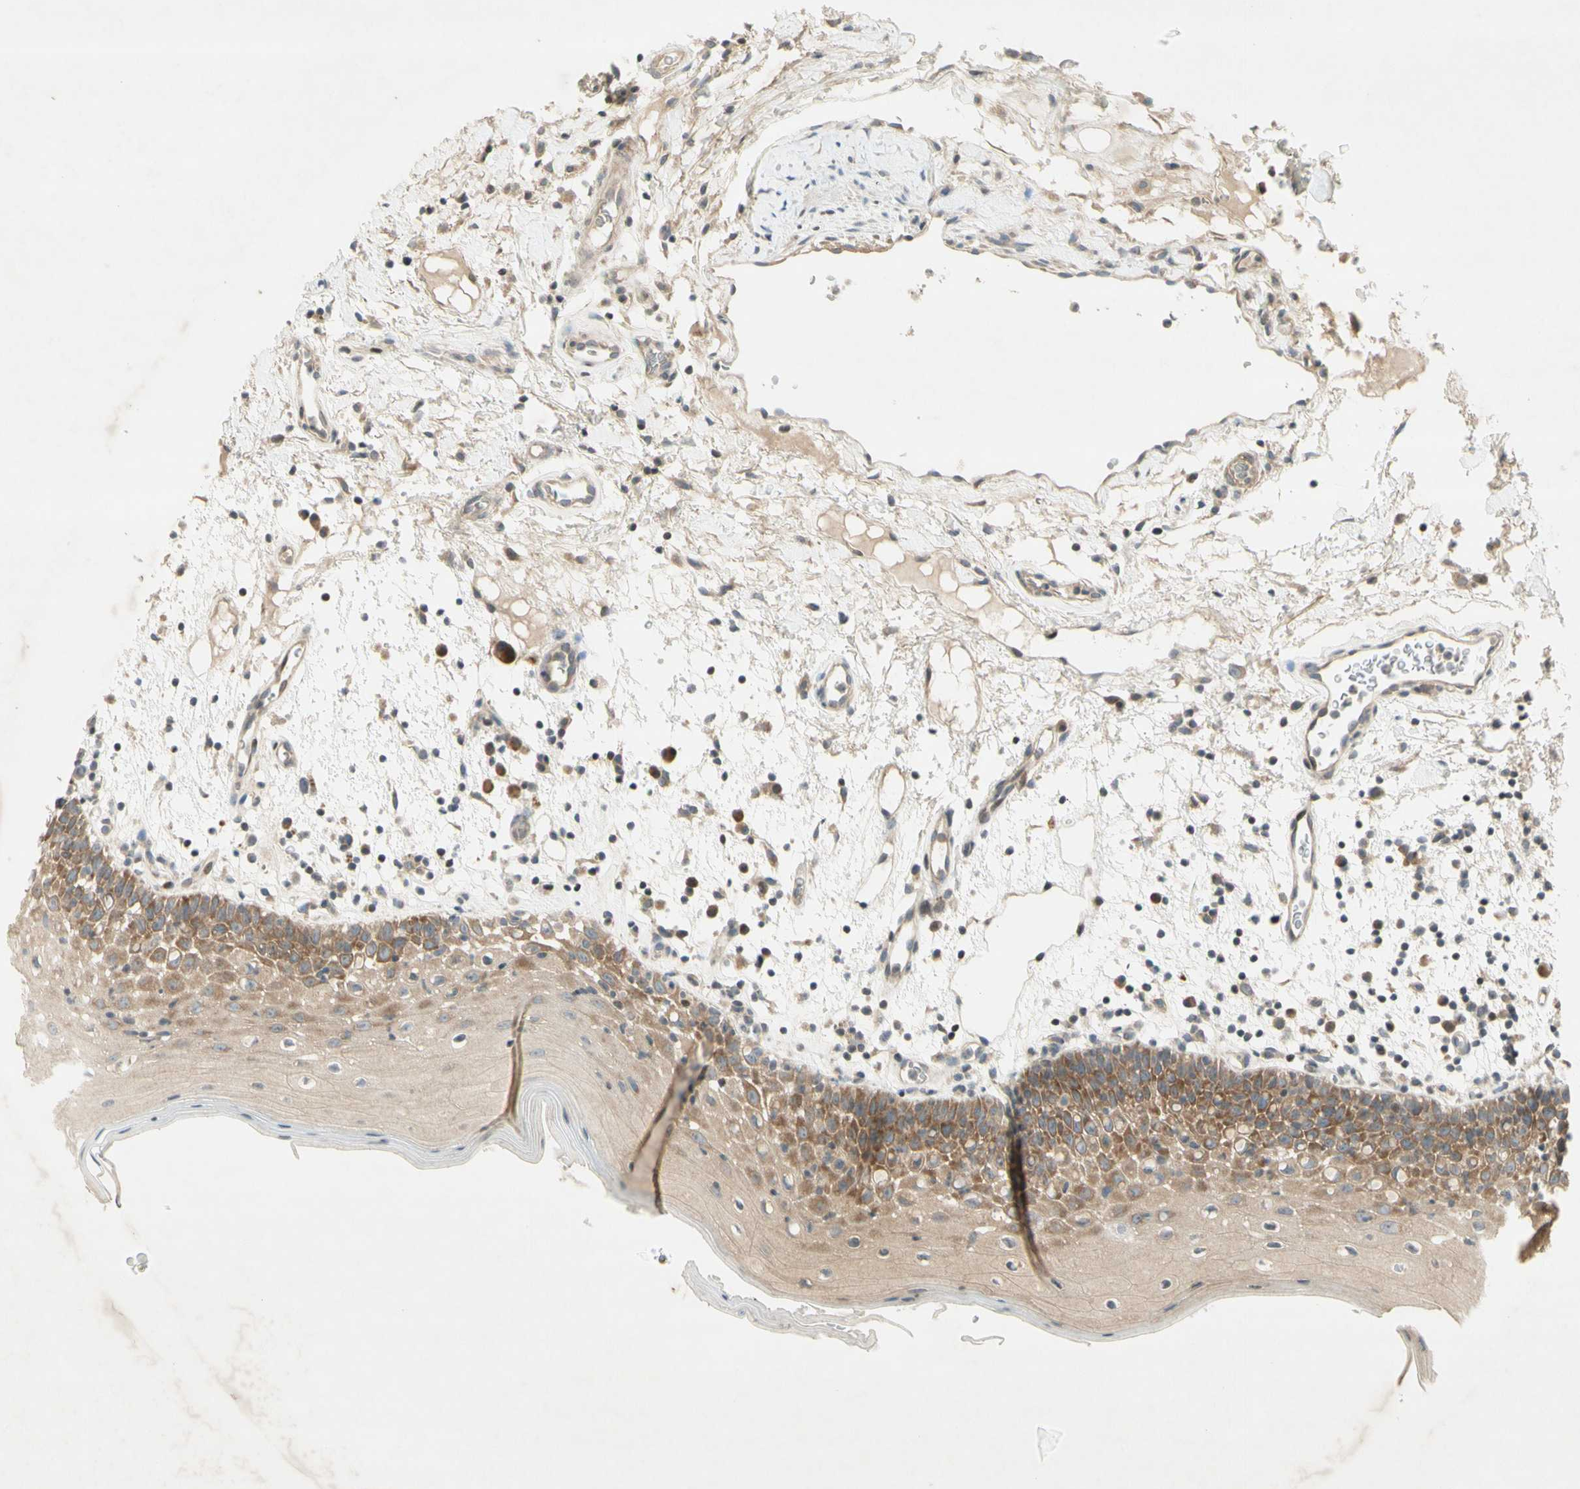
{"staining": {"intensity": "moderate", "quantity": "25%-75%", "location": "cytoplasmic/membranous"}, "tissue": "oral mucosa", "cell_type": "Squamous epithelial cells", "image_type": "normal", "snomed": [{"axis": "morphology", "description": "Normal tissue, NOS"}, {"axis": "morphology", "description": "Squamous cell carcinoma, NOS"}, {"axis": "topography", "description": "Skeletal muscle"}, {"axis": "topography", "description": "Oral tissue"}], "caption": "Immunohistochemical staining of benign oral mucosa exhibits medium levels of moderate cytoplasmic/membranous expression in about 25%-75% of squamous epithelial cells. Nuclei are stained in blue.", "gene": "ETF1", "patient": {"sex": "male", "age": 71}}